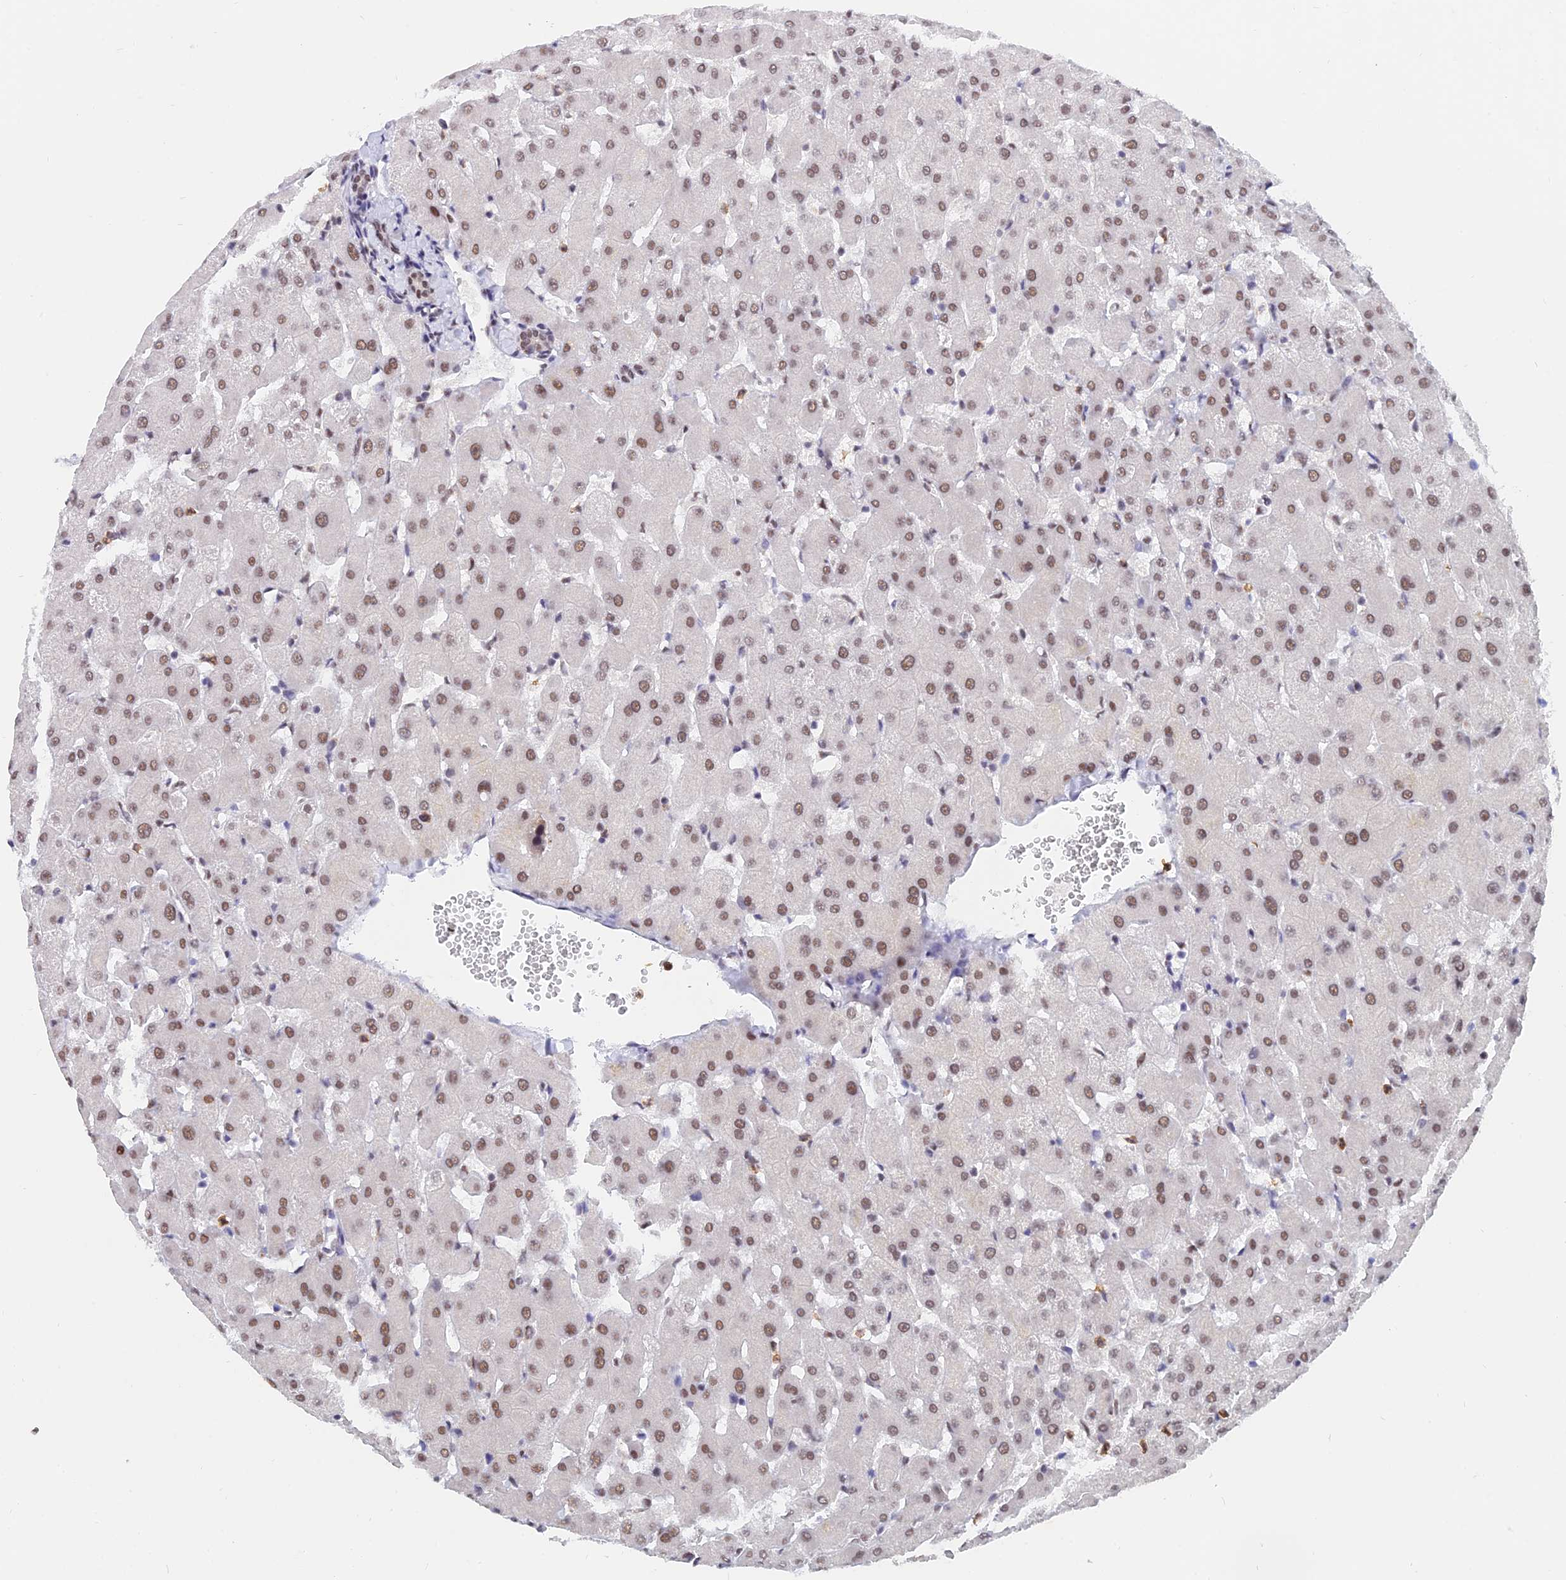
{"staining": {"intensity": "weak", "quantity": "25%-75%", "location": "nuclear"}, "tissue": "liver", "cell_type": "Cholangiocytes", "image_type": "normal", "snomed": [{"axis": "morphology", "description": "Normal tissue, NOS"}, {"axis": "topography", "description": "Liver"}], "caption": "Immunohistochemical staining of unremarkable liver demonstrates 25%-75% levels of weak nuclear protein expression in about 25%-75% of cholangiocytes. The staining was performed using DAB, with brown indicating positive protein expression. Nuclei are stained blue with hematoxylin.", "gene": "DPY30", "patient": {"sex": "female", "age": 63}}